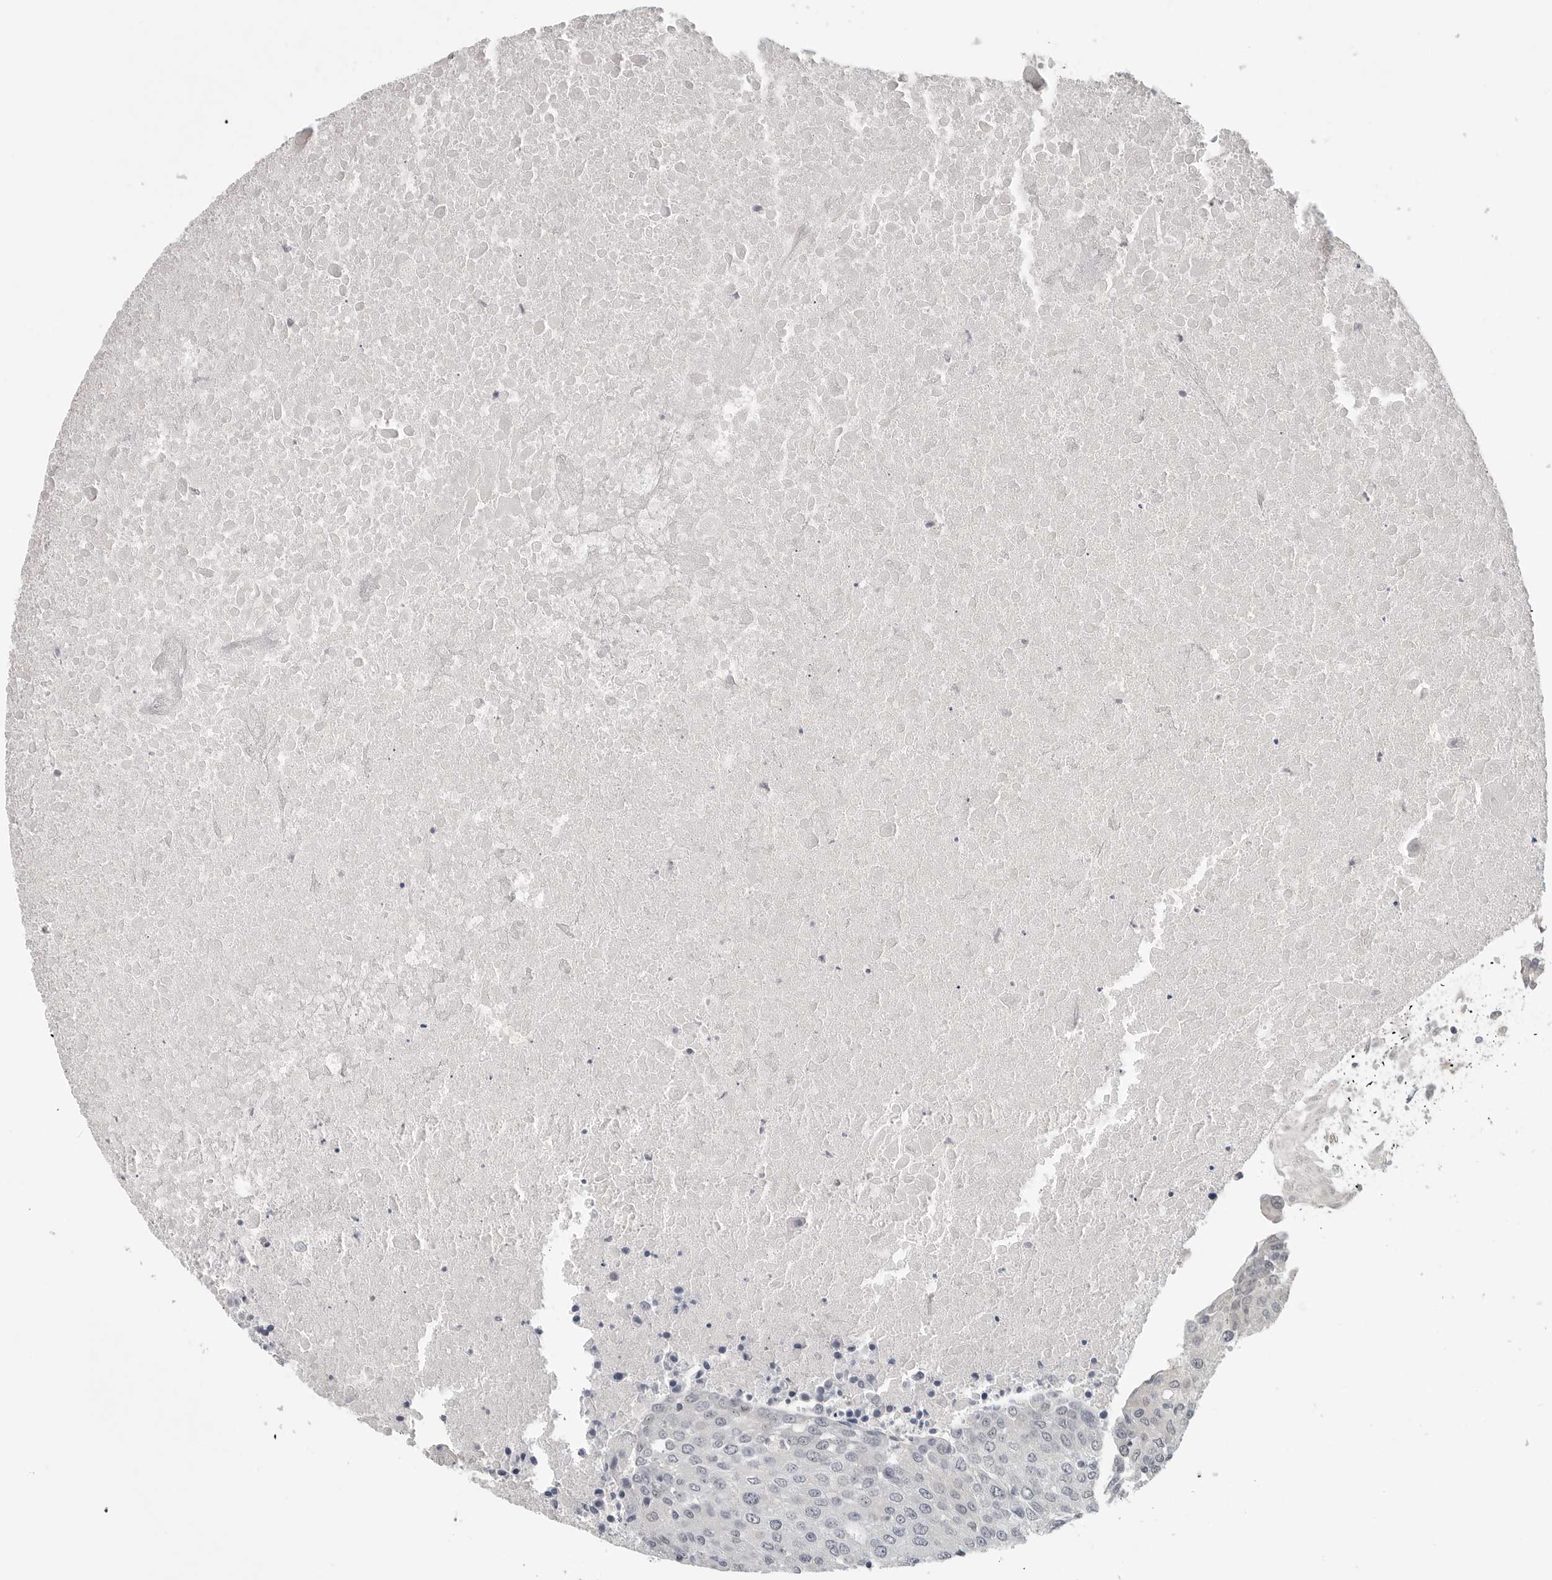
{"staining": {"intensity": "negative", "quantity": "none", "location": "none"}, "tissue": "urothelial cancer", "cell_type": "Tumor cells", "image_type": "cancer", "snomed": [{"axis": "morphology", "description": "Urothelial carcinoma, High grade"}, {"axis": "topography", "description": "Urinary bladder"}], "caption": "High-grade urothelial carcinoma was stained to show a protein in brown. There is no significant staining in tumor cells.", "gene": "FOXP3", "patient": {"sex": "female", "age": 85}}